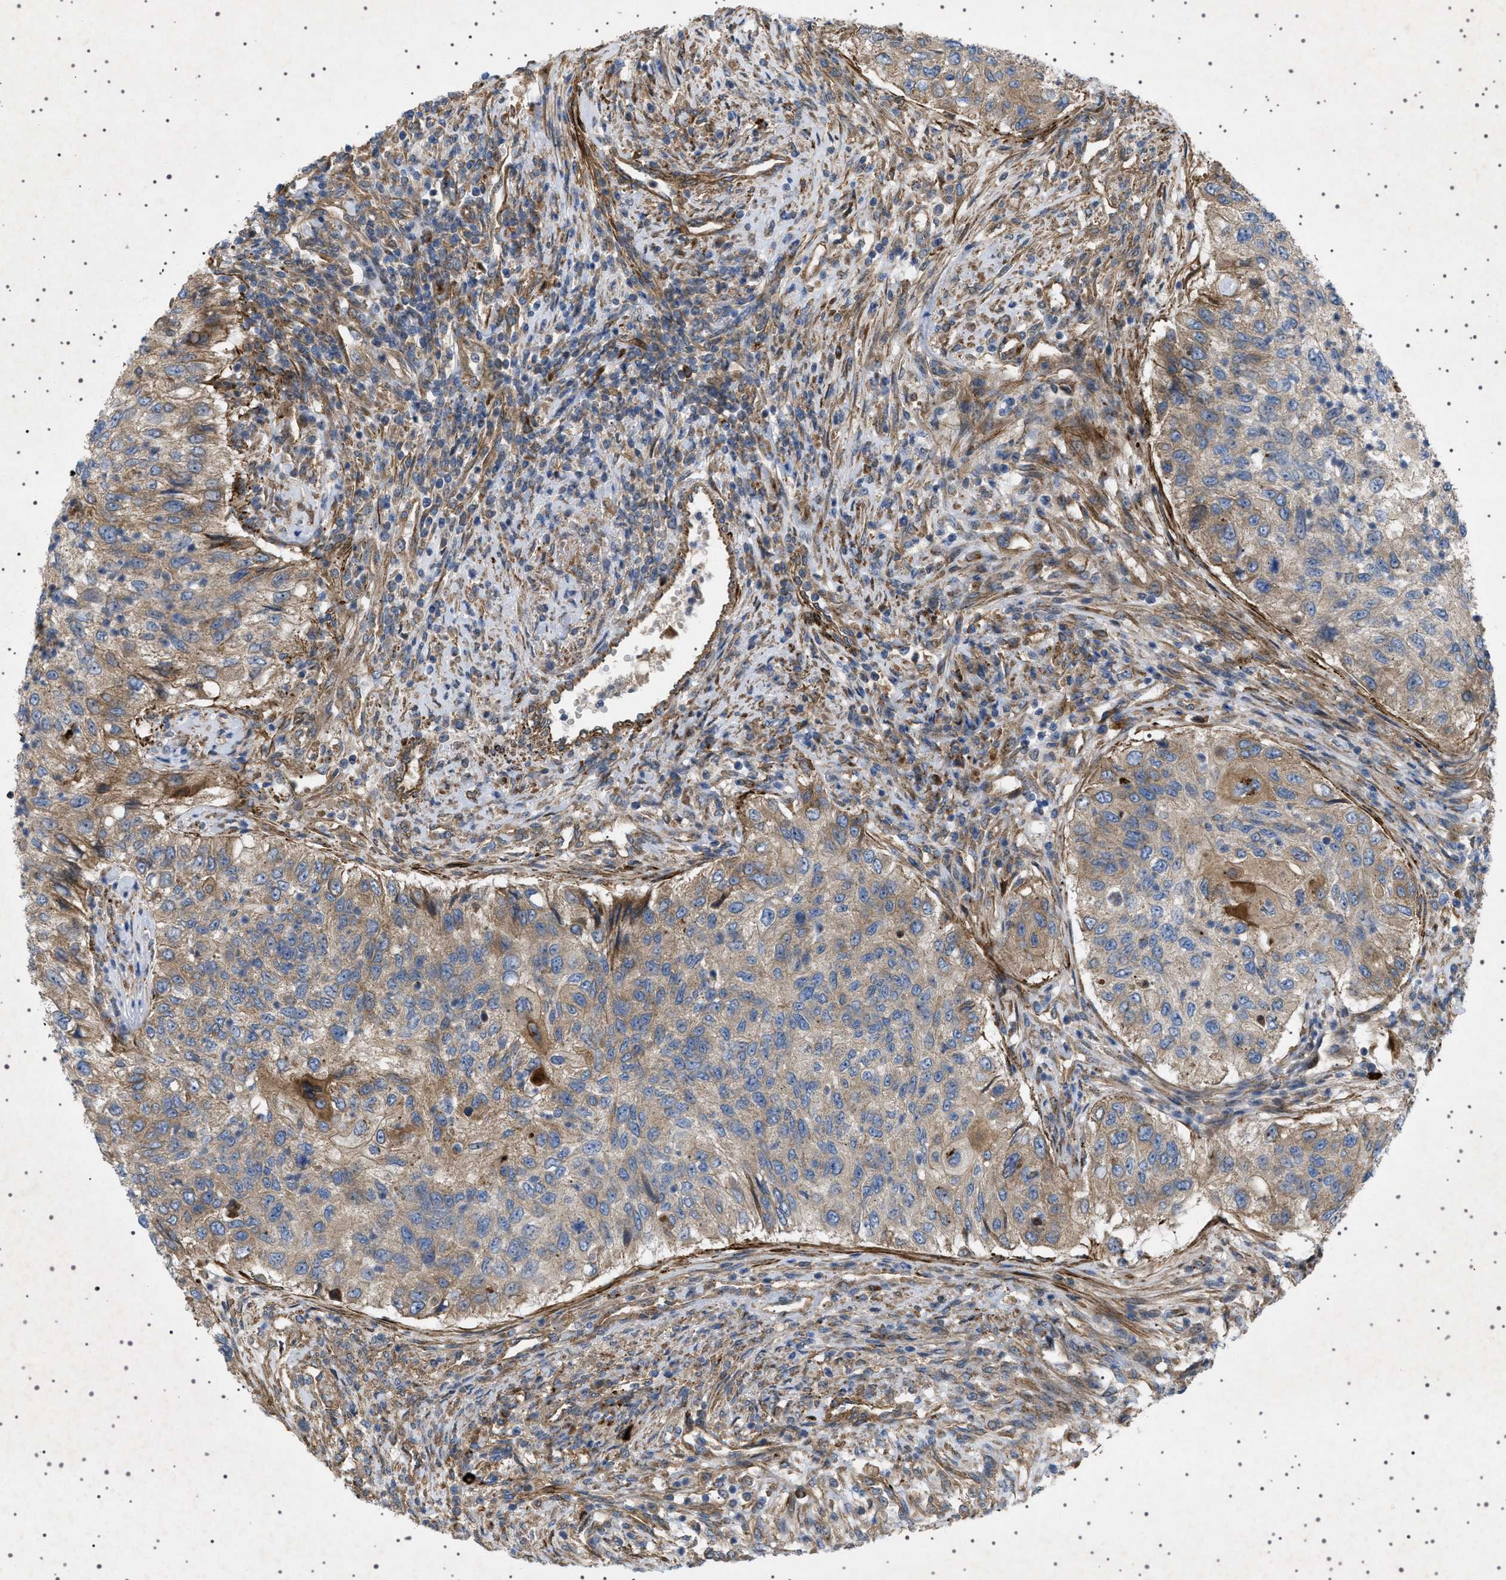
{"staining": {"intensity": "moderate", "quantity": ">75%", "location": "cytoplasmic/membranous"}, "tissue": "urothelial cancer", "cell_type": "Tumor cells", "image_type": "cancer", "snomed": [{"axis": "morphology", "description": "Urothelial carcinoma, High grade"}, {"axis": "topography", "description": "Urinary bladder"}], "caption": "Tumor cells exhibit medium levels of moderate cytoplasmic/membranous expression in approximately >75% of cells in urothelial cancer. The protein of interest is stained brown, and the nuclei are stained in blue (DAB IHC with brightfield microscopy, high magnification).", "gene": "CCDC186", "patient": {"sex": "female", "age": 60}}